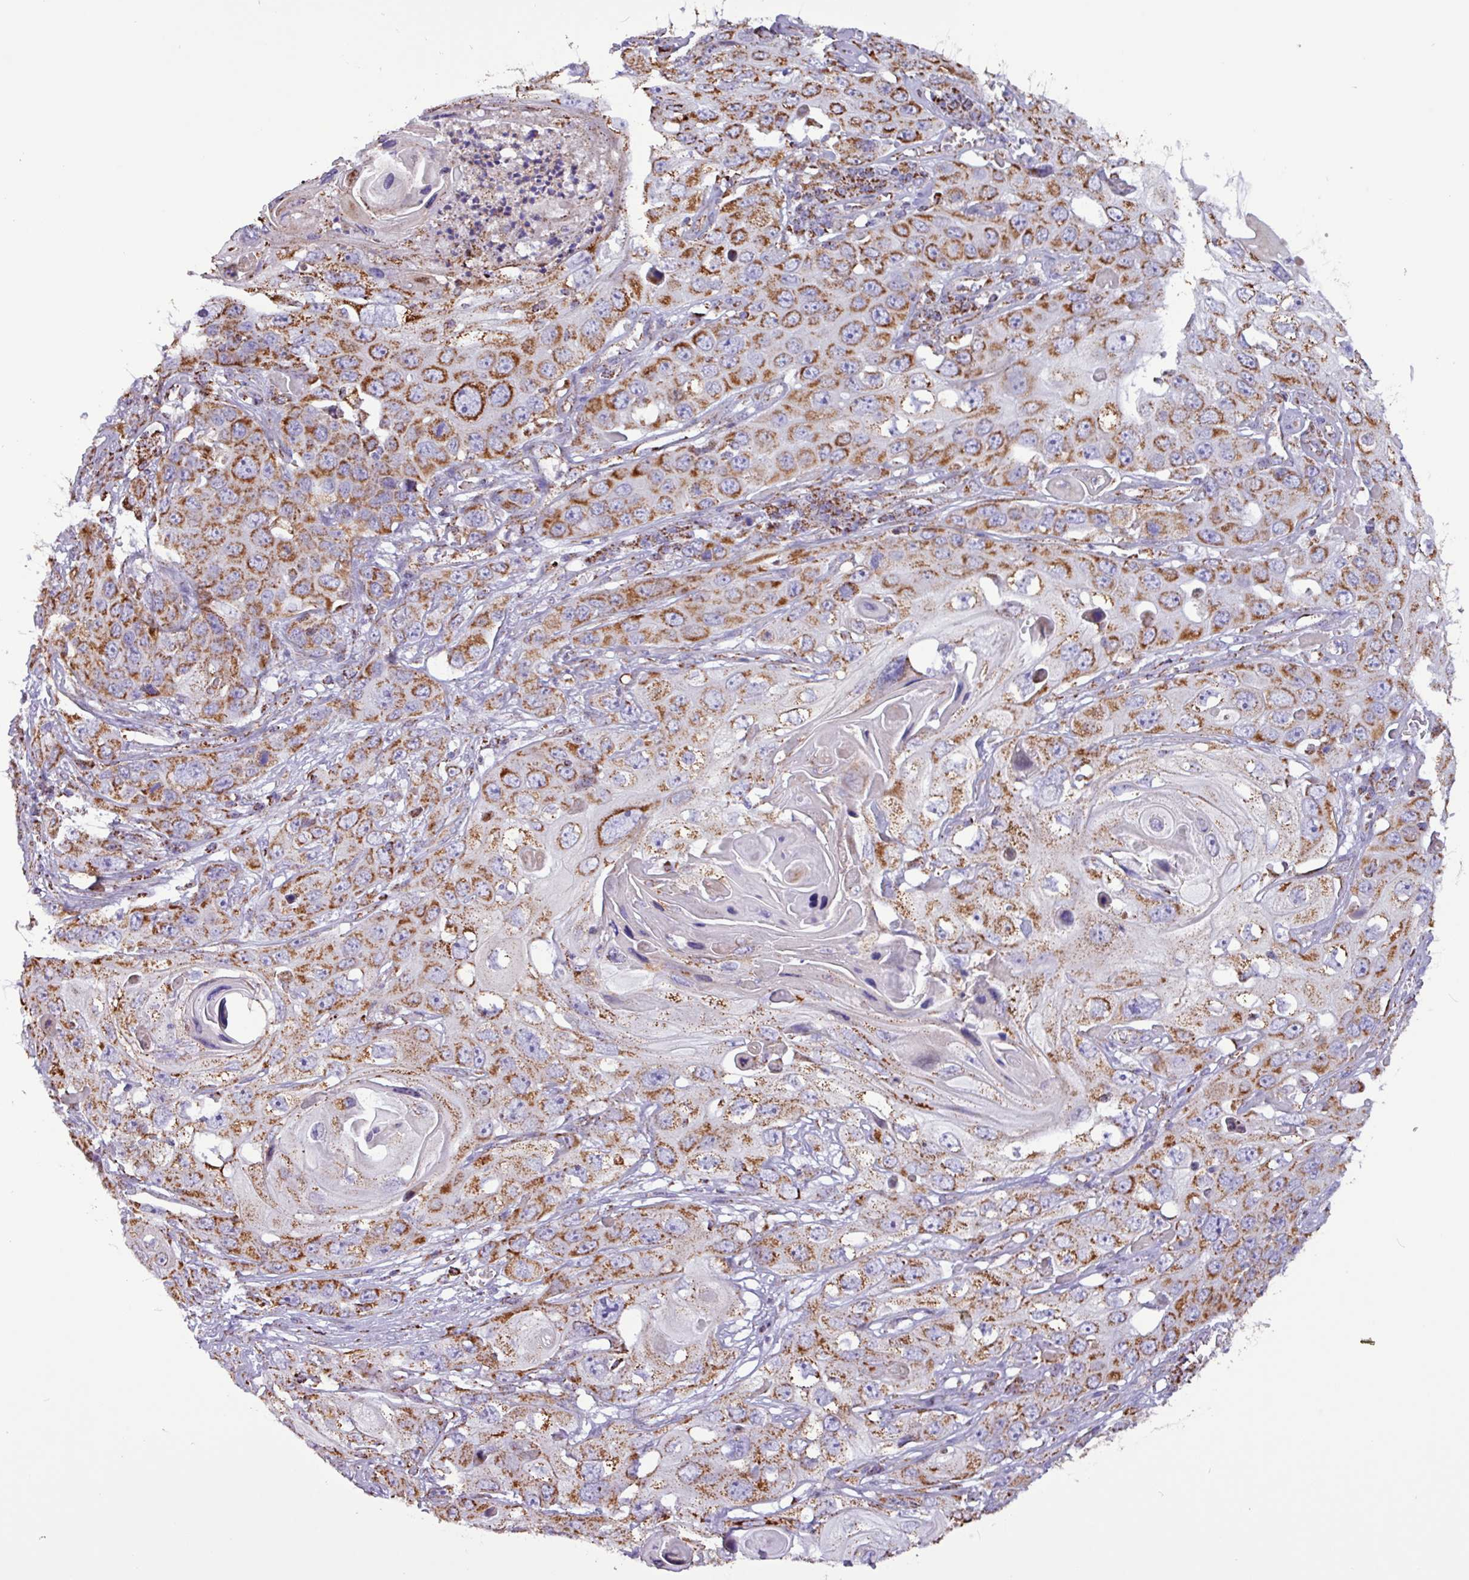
{"staining": {"intensity": "moderate", "quantity": ">75%", "location": "cytoplasmic/membranous"}, "tissue": "skin cancer", "cell_type": "Tumor cells", "image_type": "cancer", "snomed": [{"axis": "morphology", "description": "Squamous cell carcinoma, NOS"}, {"axis": "topography", "description": "Skin"}], "caption": "Skin squamous cell carcinoma stained for a protein exhibits moderate cytoplasmic/membranous positivity in tumor cells.", "gene": "RTL3", "patient": {"sex": "male", "age": 55}}